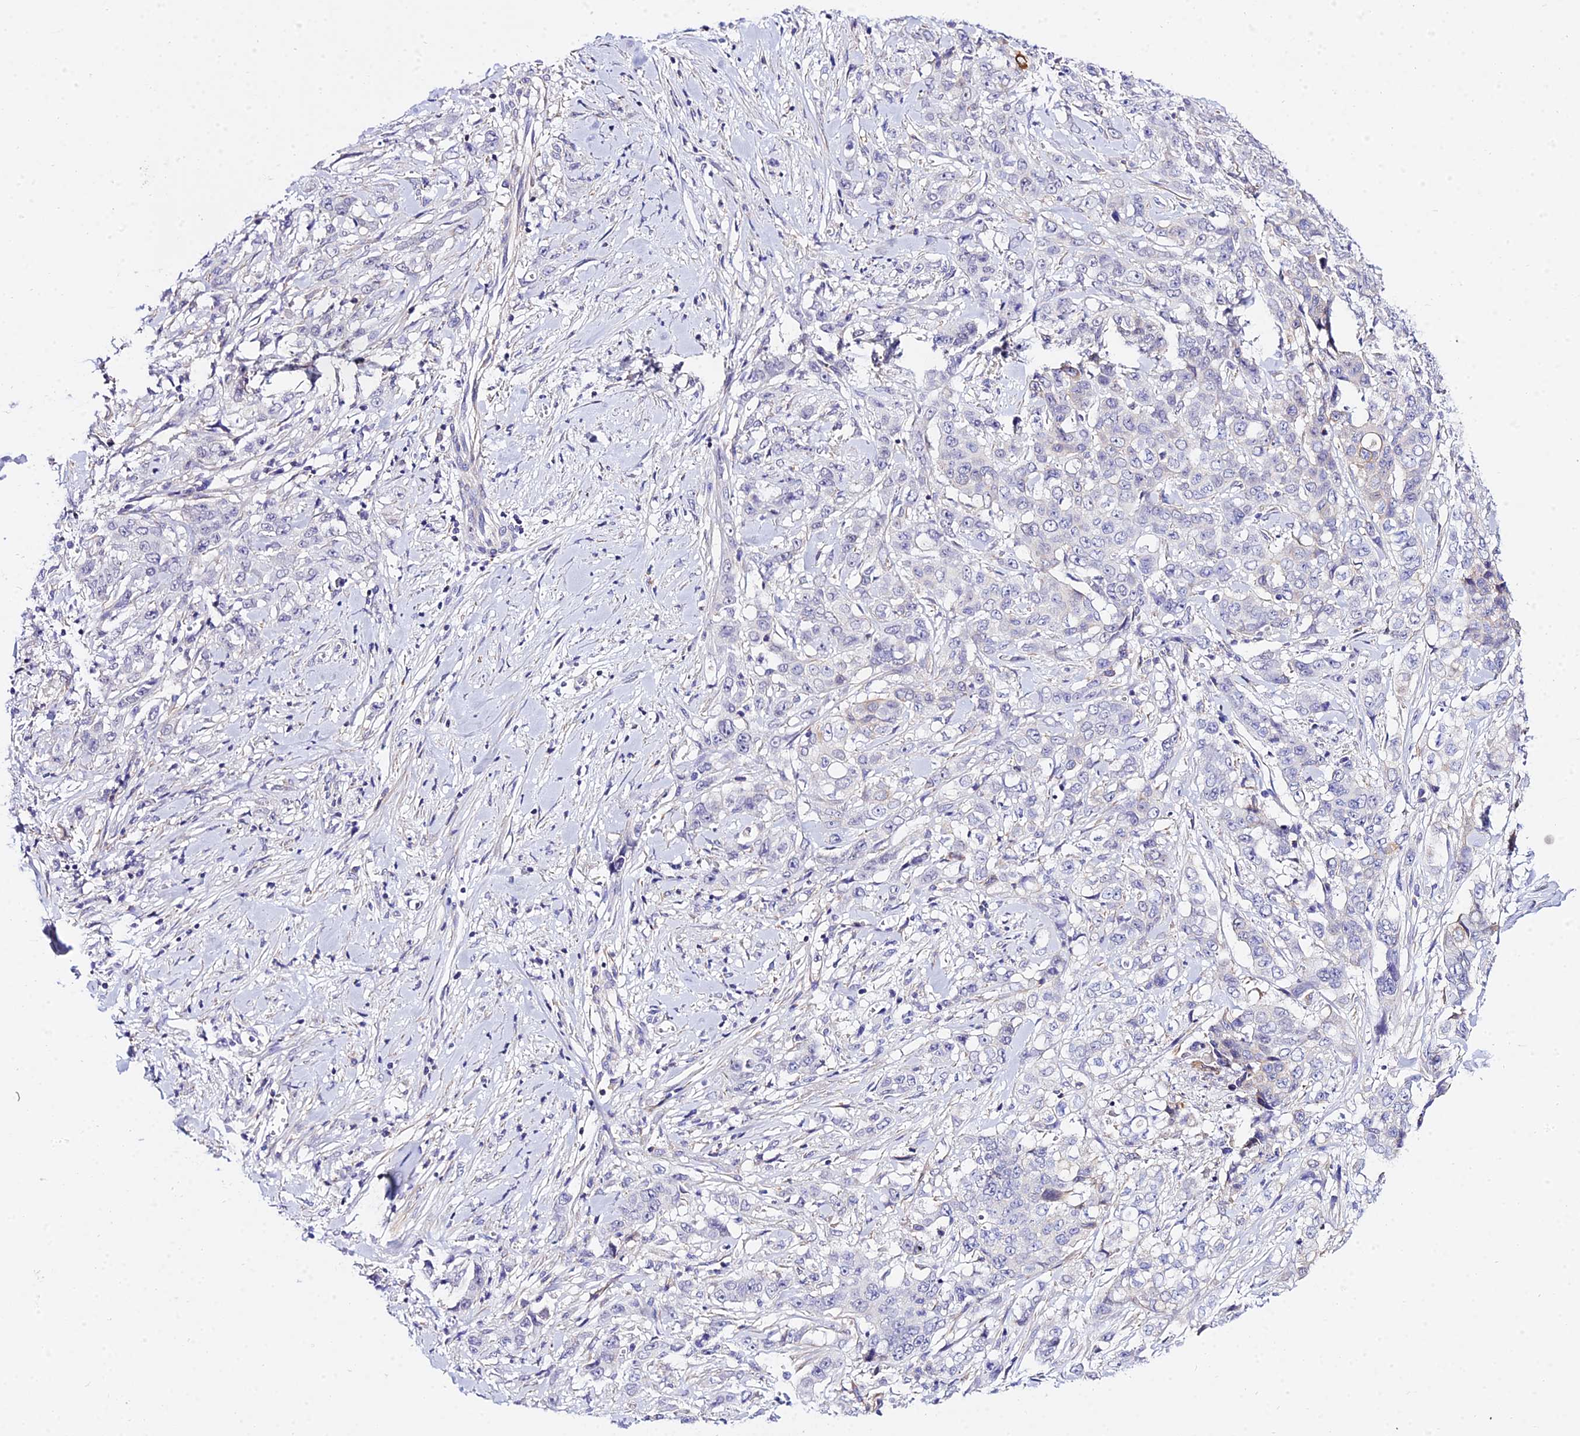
{"staining": {"intensity": "negative", "quantity": "none", "location": "none"}, "tissue": "stomach cancer", "cell_type": "Tumor cells", "image_type": "cancer", "snomed": [{"axis": "morphology", "description": "Adenocarcinoma, NOS"}, {"axis": "topography", "description": "Stomach, upper"}], "caption": "High magnification brightfield microscopy of adenocarcinoma (stomach) stained with DAB (3,3'-diaminobenzidine) (brown) and counterstained with hematoxylin (blue): tumor cells show no significant positivity.", "gene": "ZNF628", "patient": {"sex": "male", "age": 62}}